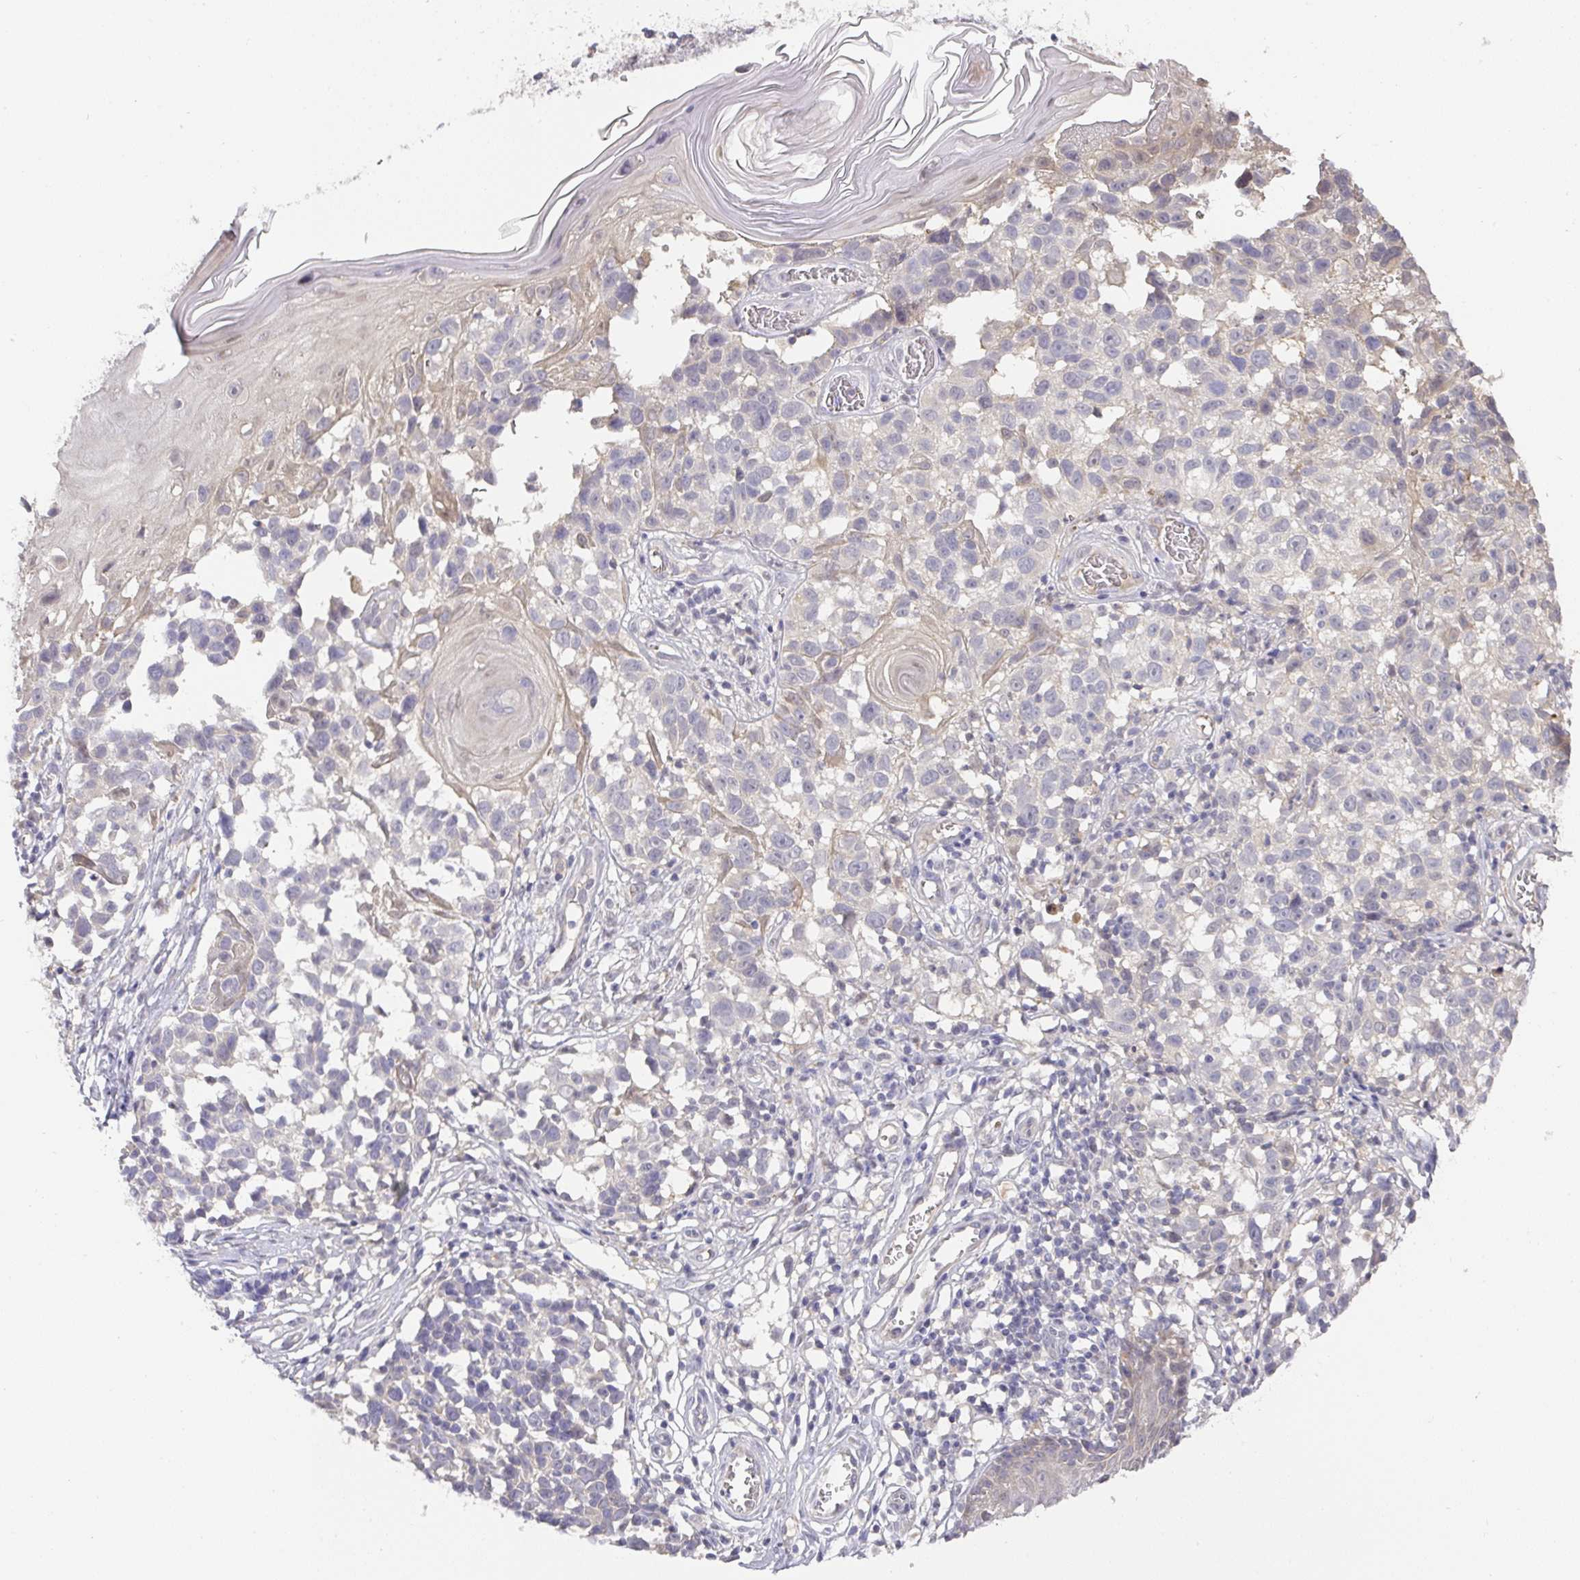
{"staining": {"intensity": "negative", "quantity": "none", "location": "none"}, "tissue": "melanoma", "cell_type": "Tumor cells", "image_type": "cancer", "snomed": [{"axis": "morphology", "description": "Malignant melanoma, NOS"}, {"axis": "topography", "description": "Skin"}], "caption": "Immunohistochemical staining of human melanoma displays no significant expression in tumor cells. (Stains: DAB (3,3'-diaminobenzidine) immunohistochemistry with hematoxylin counter stain, Microscopy: brightfield microscopy at high magnification).", "gene": "FOXN4", "patient": {"sex": "male", "age": 73}}